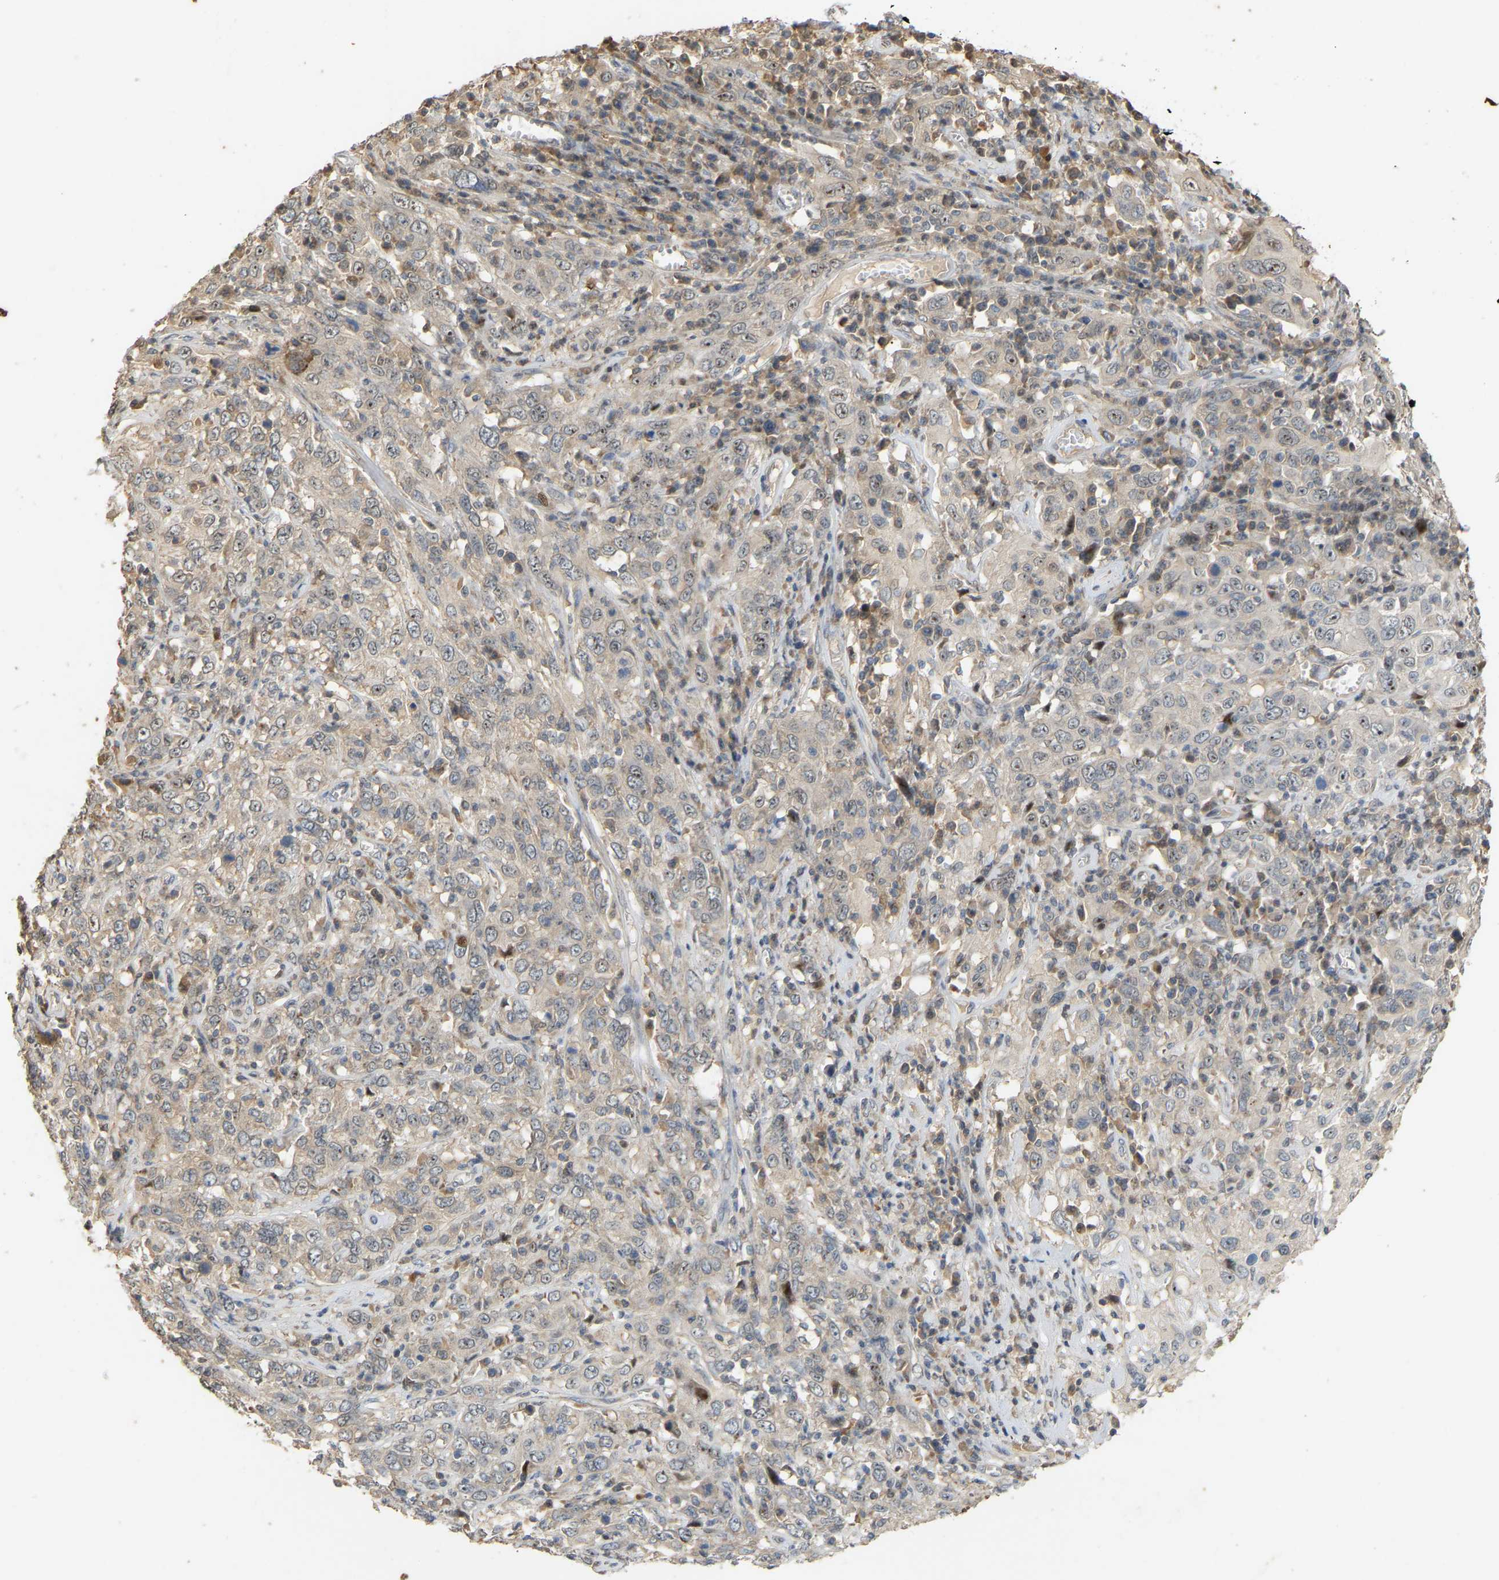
{"staining": {"intensity": "negative", "quantity": "none", "location": "none"}, "tissue": "cervical cancer", "cell_type": "Tumor cells", "image_type": "cancer", "snomed": [{"axis": "morphology", "description": "Squamous cell carcinoma, NOS"}, {"axis": "topography", "description": "Cervix"}], "caption": "A high-resolution photomicrograph shows immunohistochemistry staining of squamous cell carcinoma (cervical), which reveals no significant staining in tumor cells. The staining was performed using DAB to visualize the protein expression in brown, while the nuclei were stained in blue with hematoxylin (Magnification: 20x).", "gene": "PTPN4", "patient": {"sex": "female", "age": 46}}